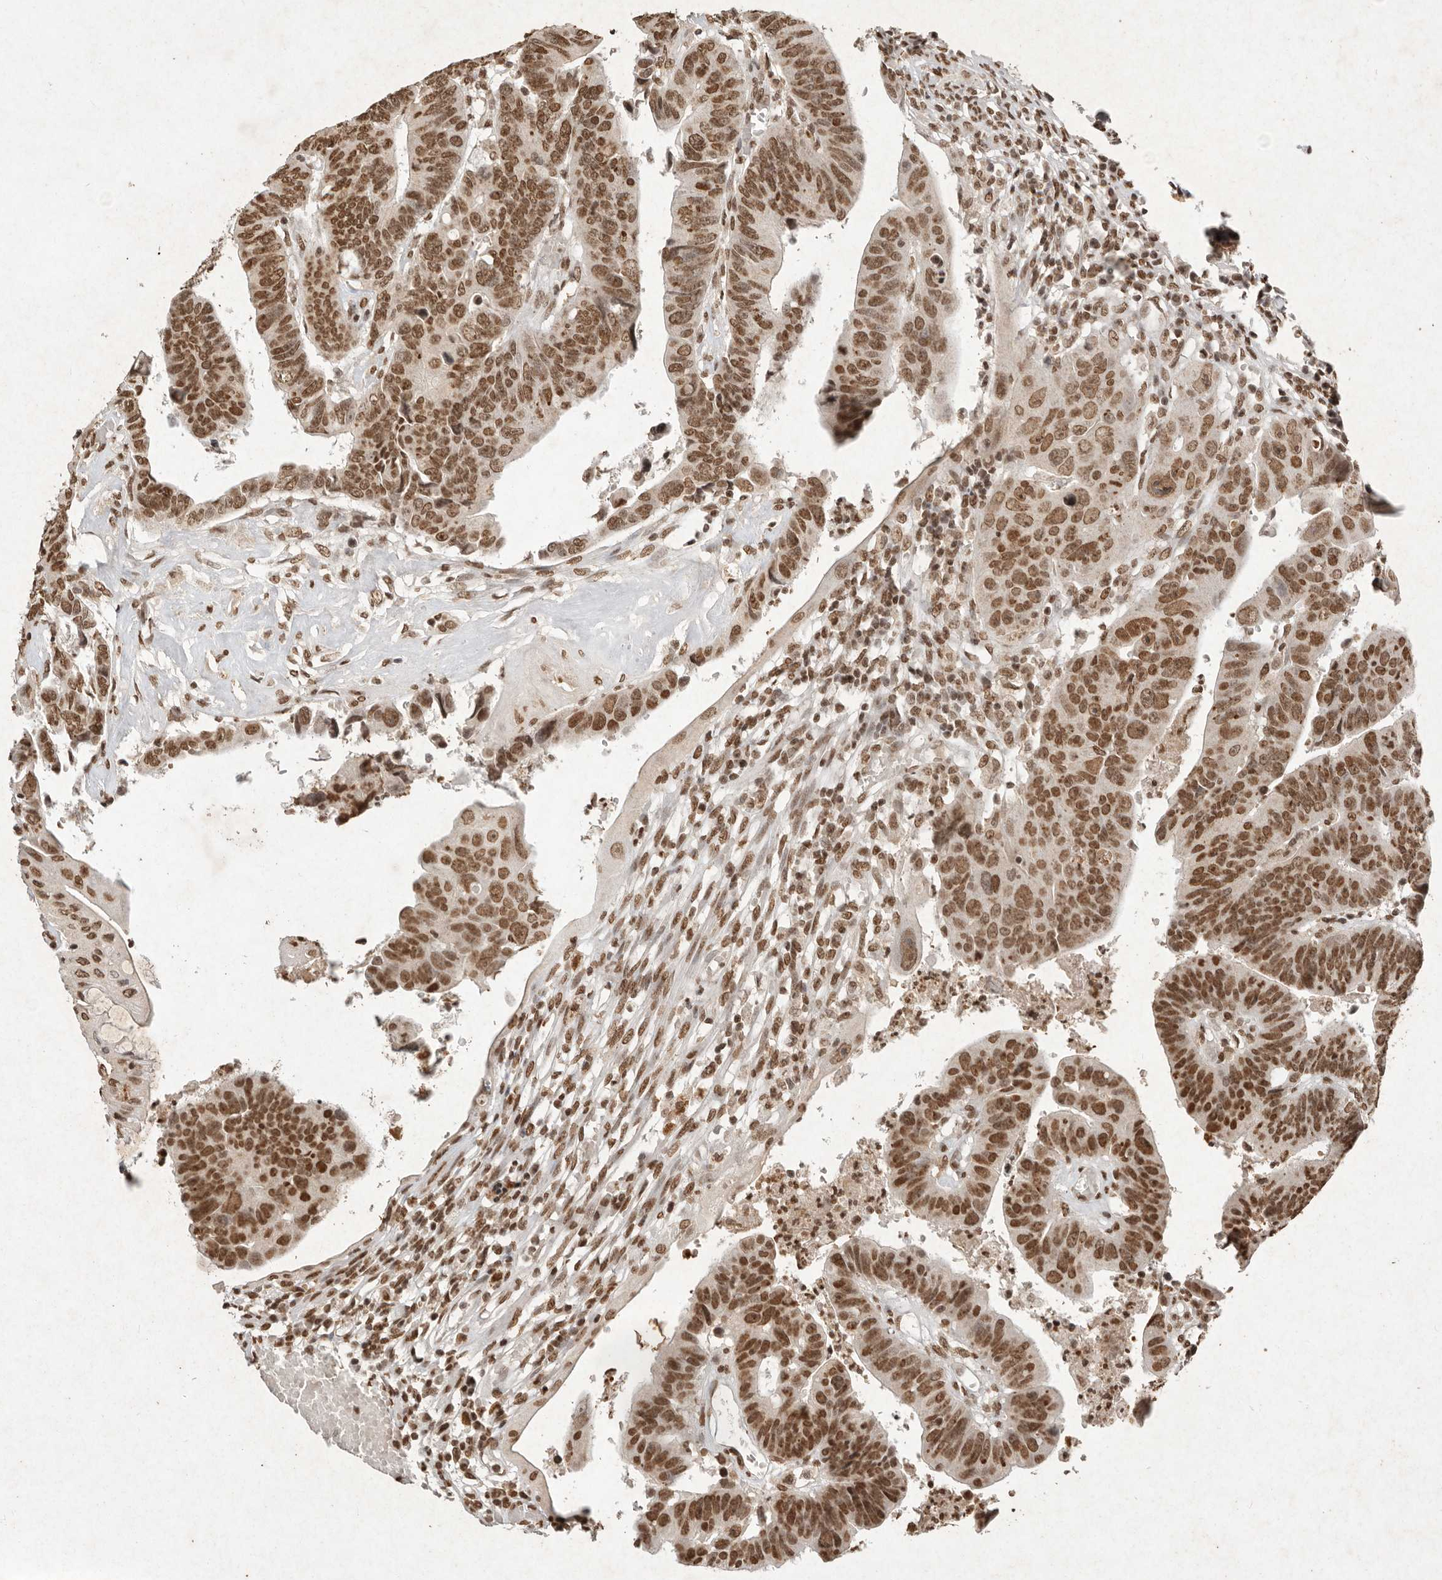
{"staining": {"intensity": "moderate", "quantity": ">75%", "location": "nuclear"}, "tissue": "colorectal cancer", "cell_type": "Tumor cells", "image_type": "cancer", "snomed": [{"axis": "morphology", "description": "Adenocarcinoma, NOS"}, {"axis": "topography", "description": "Rectum"}], "caption": "The histopathology image exhibits staining of colorectal cancer, revealing moderate nuclear protein expression (brown color) within tumor cells.", "gene": "NKX3-2", "patient": {"sex": "female", "age": 65}}